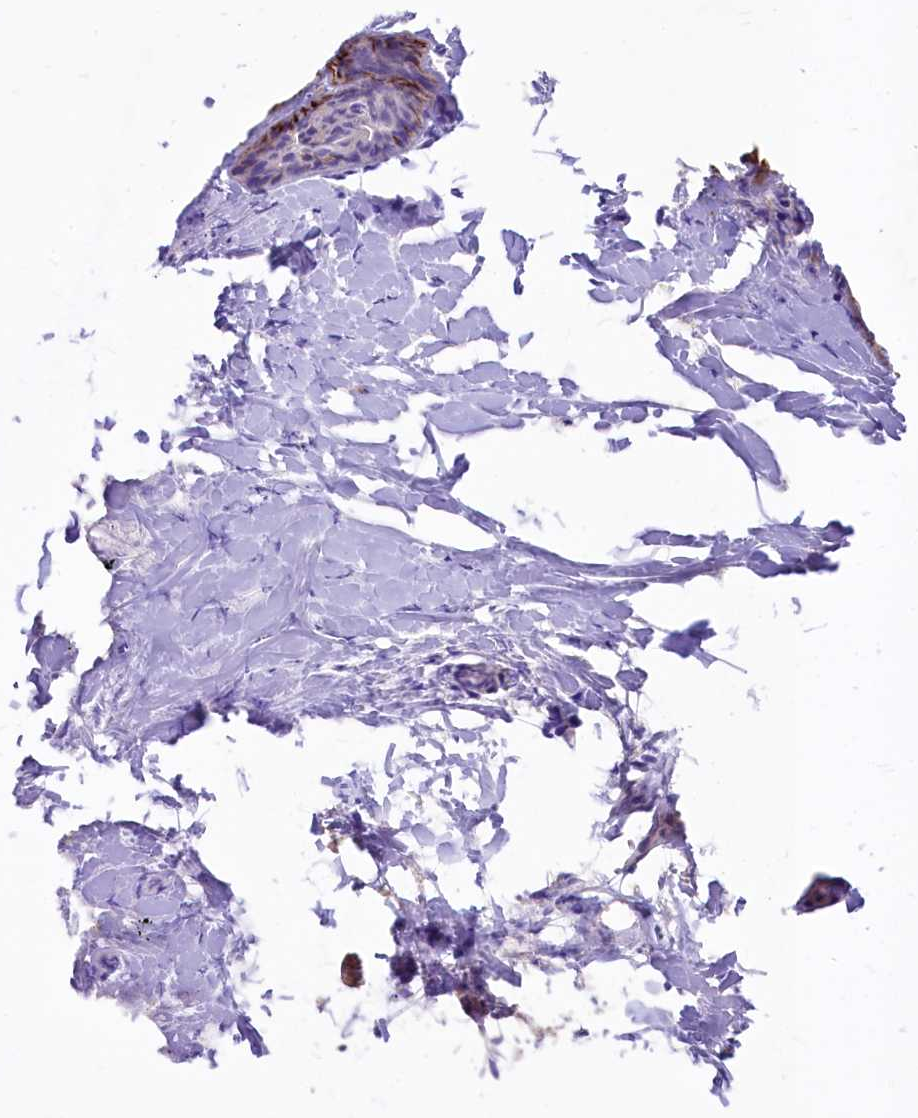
{"staining": {"intensity": "negative", "quantity": "none", "location": "none"}, "tissue": "adipose tissue", "cell_type": "Adipocytes", "image_type": "normal", "snomed": [{"axis": "morphology", "description": "Normal tissue, NOS"}, {"axis": "morphology", "description": "Fibrosis, NOS"}, {"axis": "topography", "description": "Breast"}, {"axis": "topography", "description": "Adipose tissue"}], "caption": "This is an immunohistochemistry (IHC) photomicrograph of unremarkable adipose tissue. There is no positivity in adipocytes.", "gene": "CIAO3", "patient": {"sex": "female", "age": 39}}